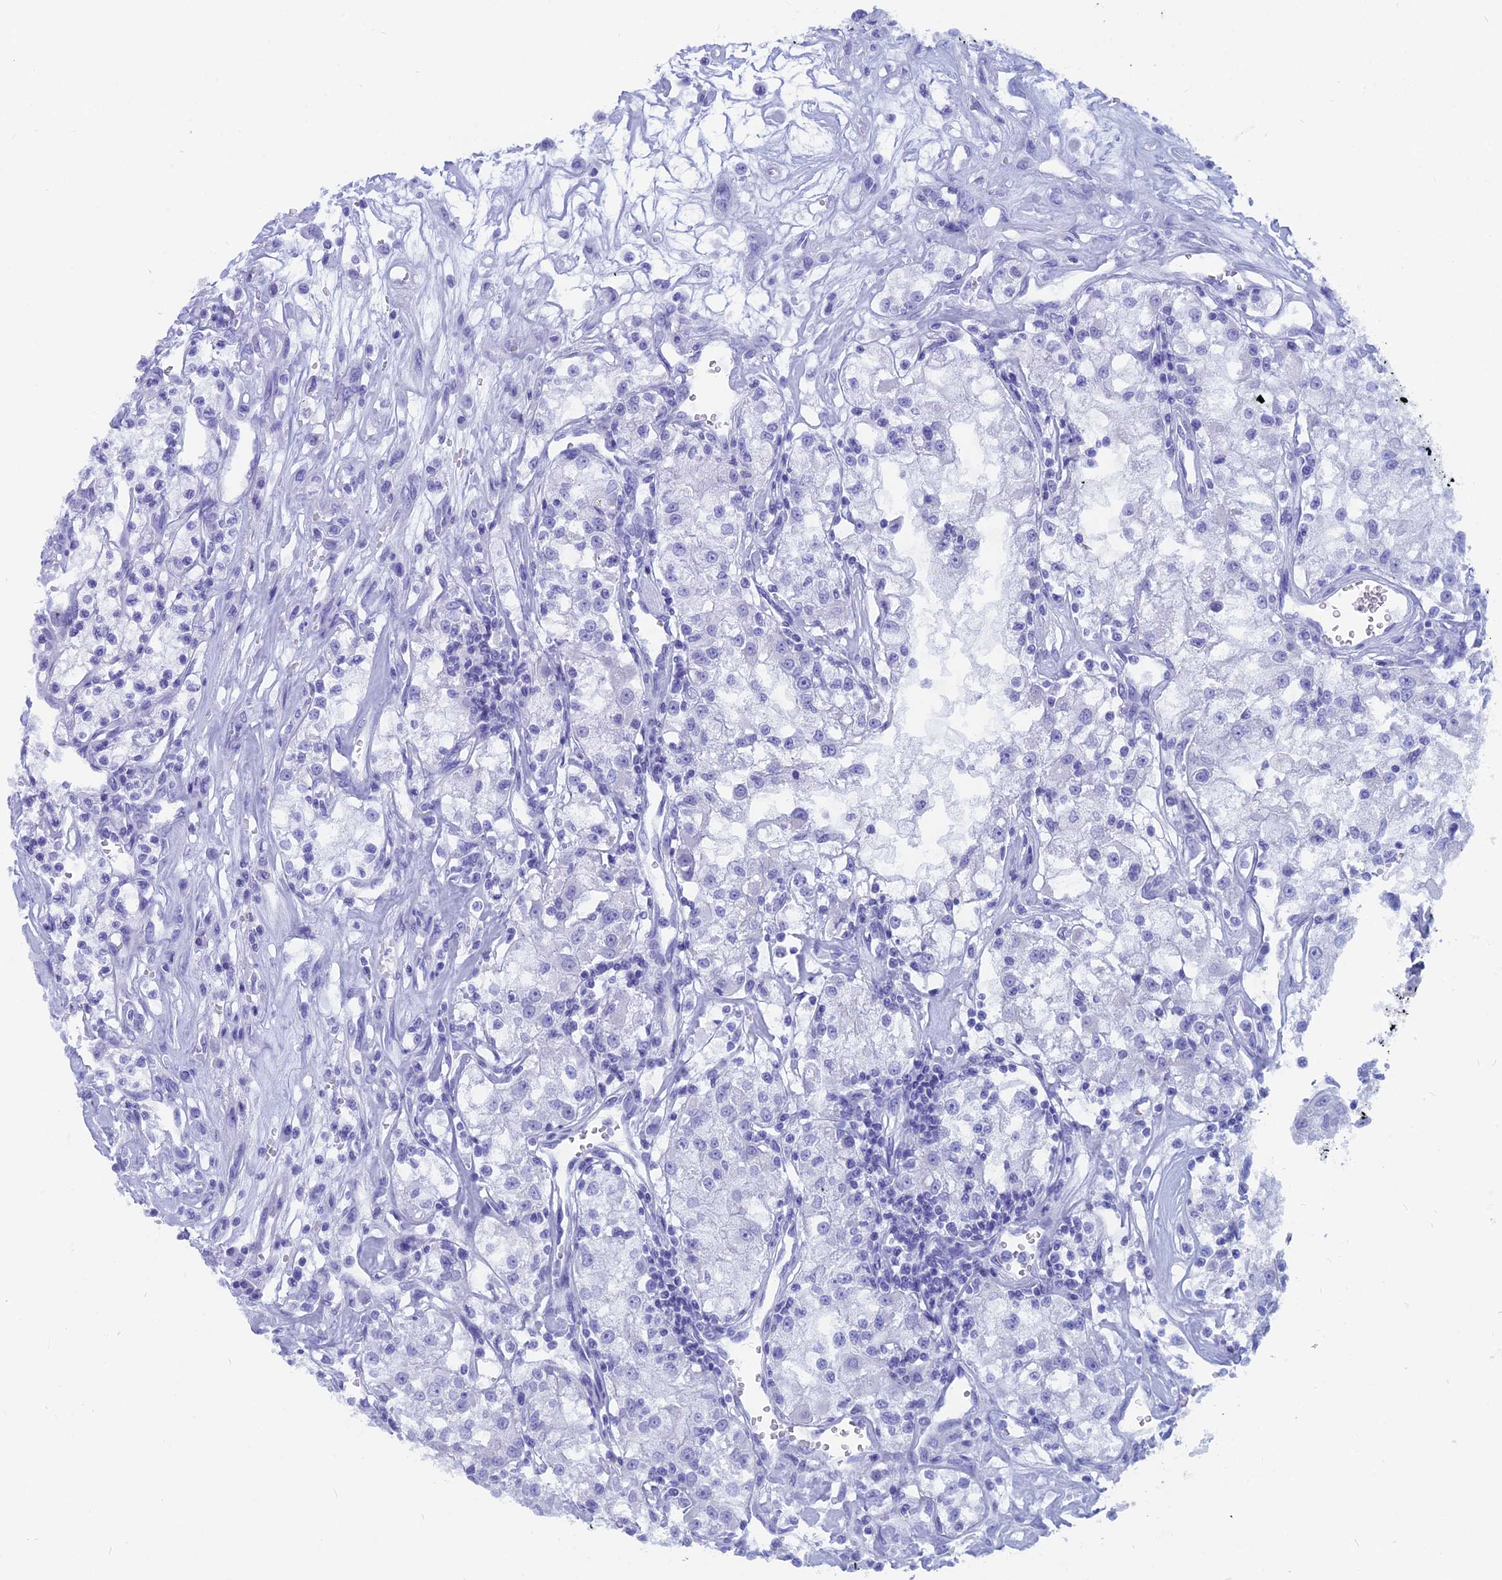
{"staining": {"intensity": "negative", "quantity": "none", "location": "none"}, "tissue": "renal cancer", "cell_type": "Tumor cells", "image_type": "cancer", "snomed": [{"axis": "morphology", "description": "Adenocarcinoma, NOS"}, {"axis": "topography", "description": "Kidney"}], "caption": "IHC histopathology image of neoplastic tissue: renal cancer stained with DAB (3,3'-diaminobenzidine) displays no significant protein expression in tumor cells.", "gene": "CAPS", "patient": {"sex": "female", "age": 59}}